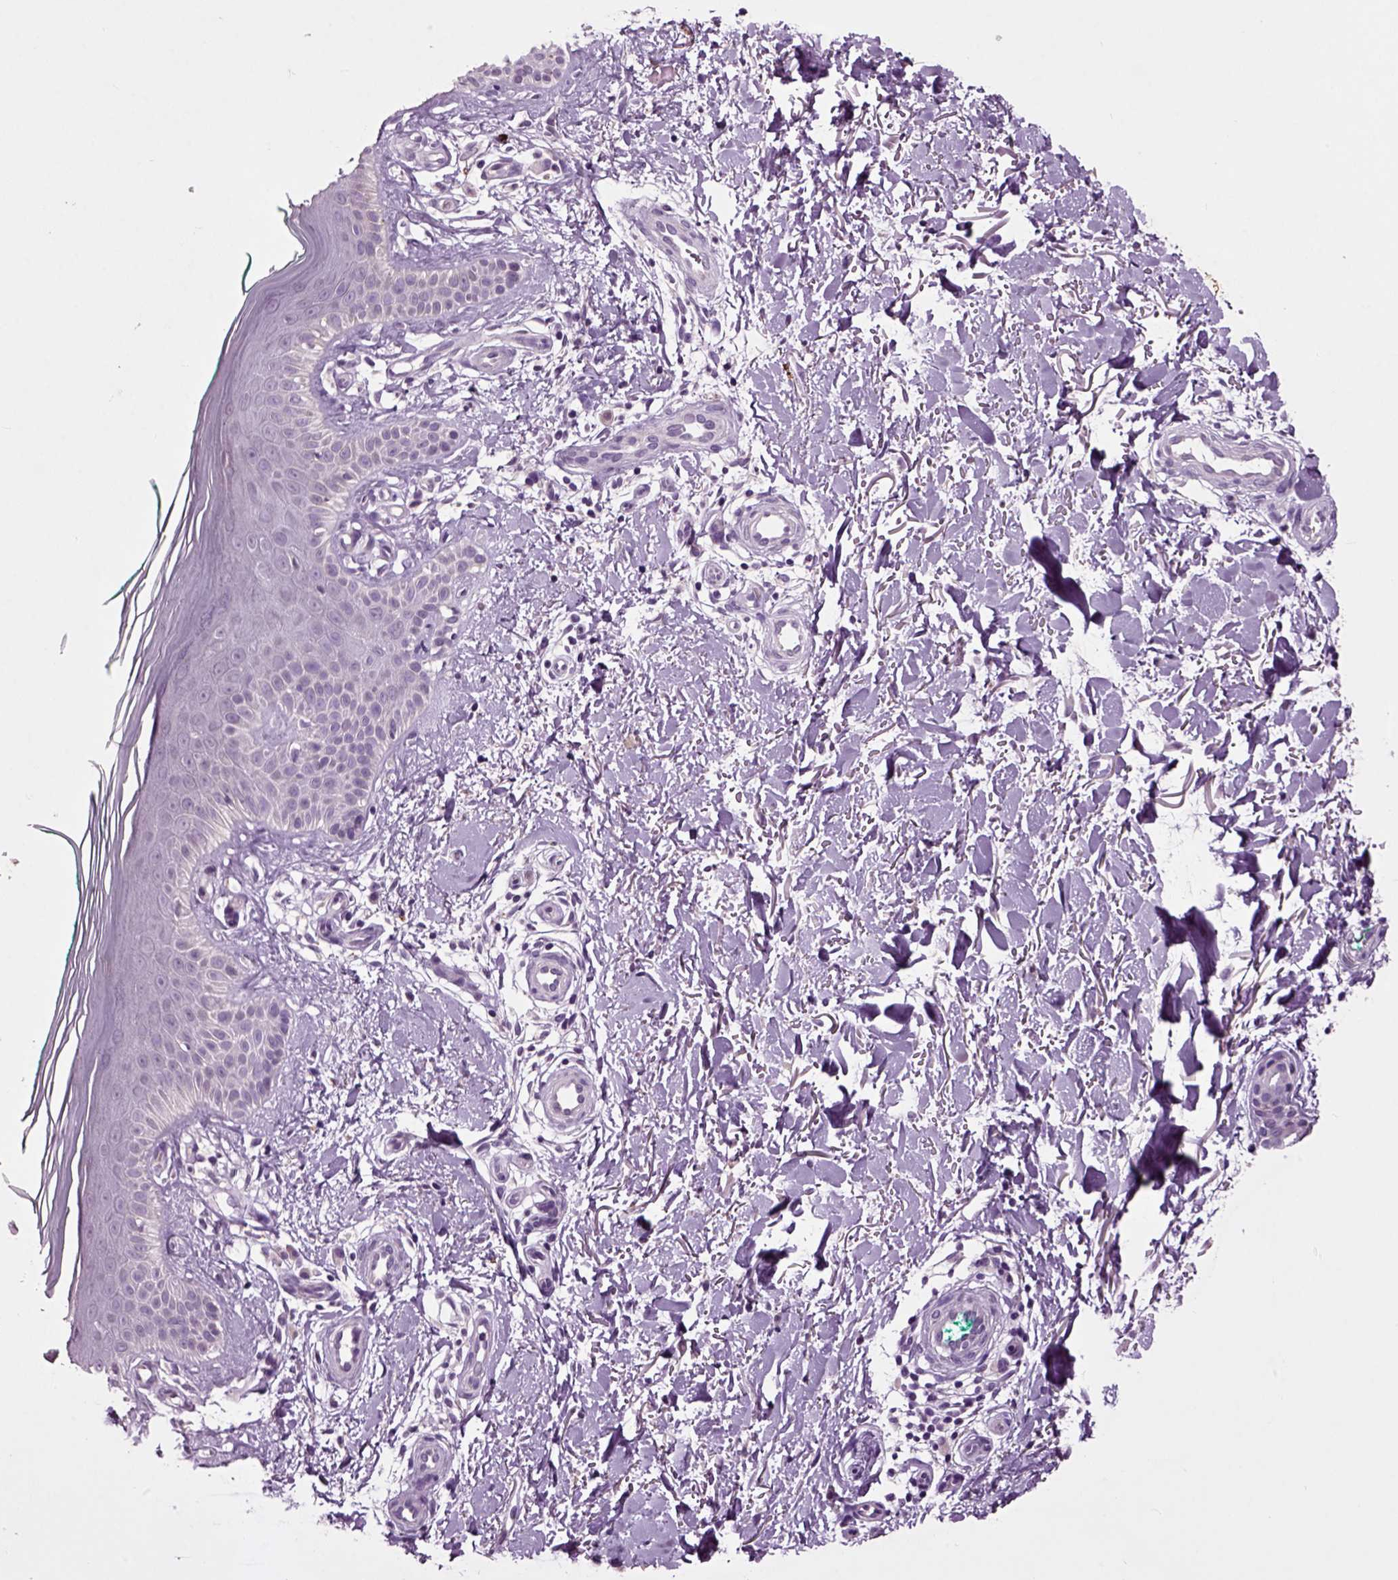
{"staining": {"intensity": "negative", "quantity": "none", "location": "none"}, "tissue": "skin", "cell_type": "Fibroblasts", "image_type": "normal", "snomed": [{"axis": "morphology", "description": "Normal tissue, NOS"}, {"axis": "morphology", "description": "Inflammation, NOS"}, {"axis": "morphology", "description": "Fibrosis, NOS"}, {"axis": "topography", "description": "Skin"}], "caption": "Immunohistochemistry image of unremarkable human skin stained for a protein (brown), which reveals no expression in fibroblasts.", "gene": "CRHR1", "patient": {"sex": "male", "age": 71}}